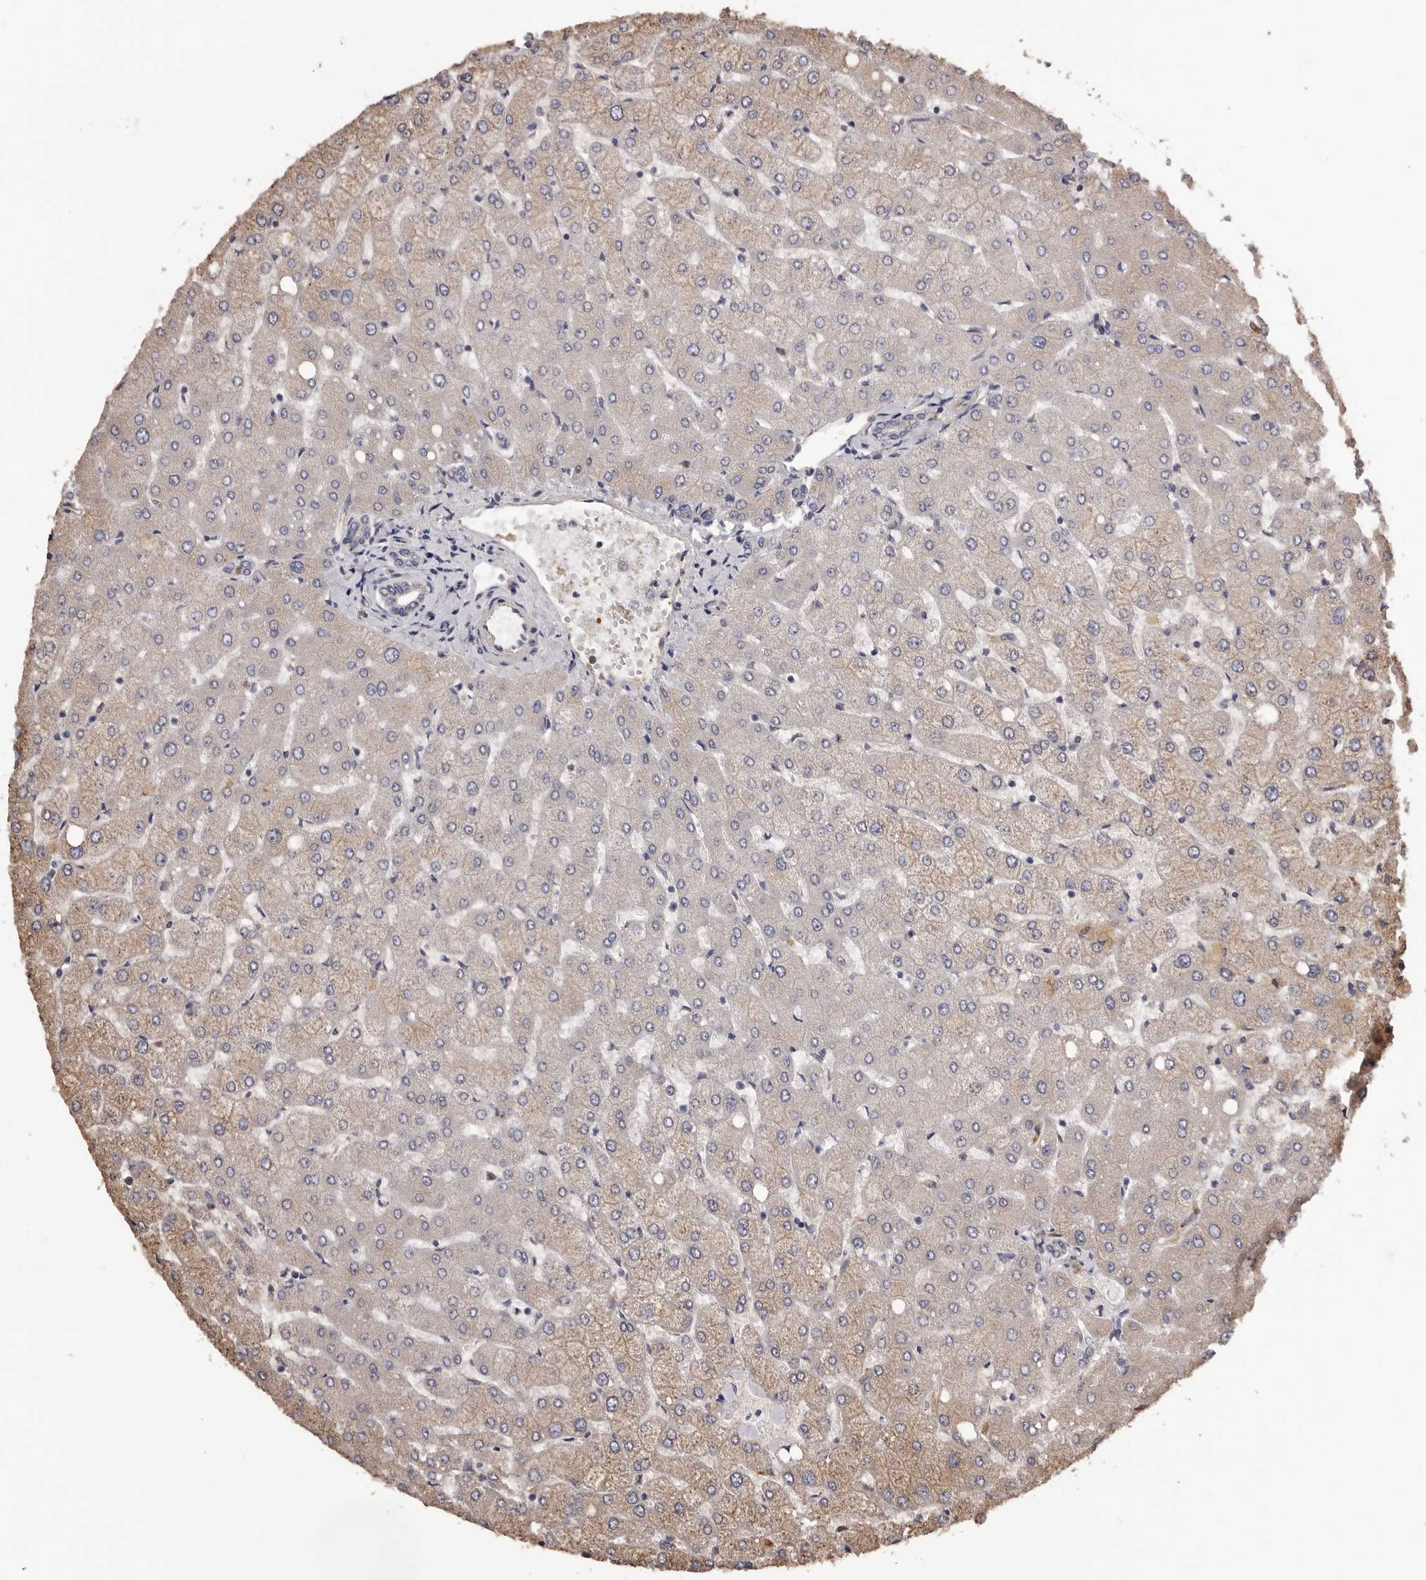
{"staining": {"intensity": "negative", "quantity": "none", "location": "none"}, "tissue": "liver", "cell_type": "Cholangiocytes", "image_type": "normal", "snomed": [{"axis": "morphology", "description": "Normal tissue, NOS"}, {"axis": "topography", "description": "Liver"}], "caption": "Immunohistochemistry (IHC) micrograph of normal liver stained for a protein (brown), which demonstrates no positivity in cholangiocytes.", "gene": "CEP104", "patient": {"sex": "female", "age": 54}}